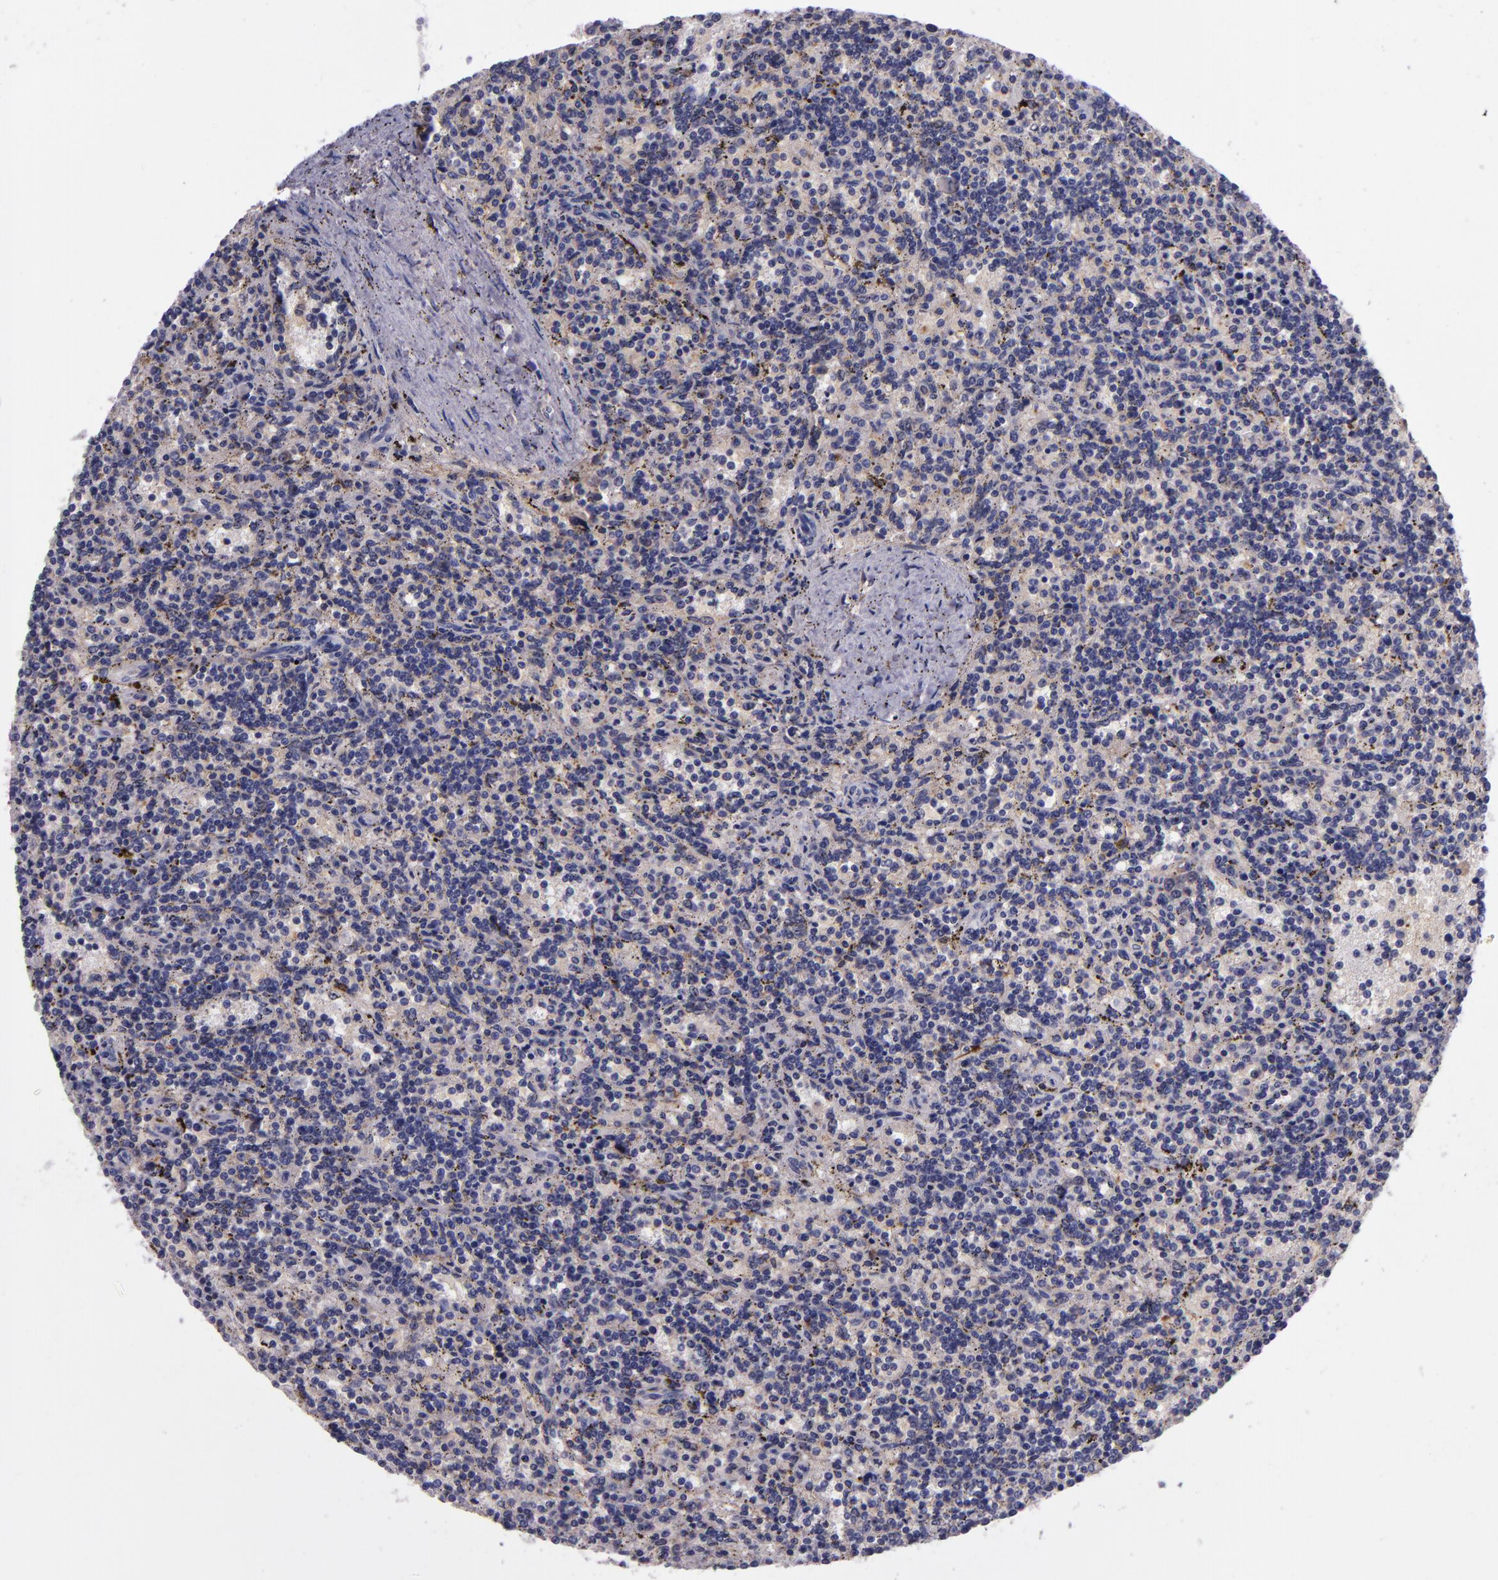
{"staining": {"intensity": "negative", "quantity": "none", "location": "none"}, "tissue": "lymphoma", "cell_type": "Tumor cells", "image_type": "cancer", "snomed": [{"axis": "morphology", "description": "Malignant lymphoma, non-Hodgkin's type, Low grade"}, {"axis": "topography", "description": "Spleen"}], "caption": "The IHC micrograph has no significant staining in tumor cells of lymphoma tissue.", "gene": "APOH", "patient": {"sex": "male", "age": 73}}